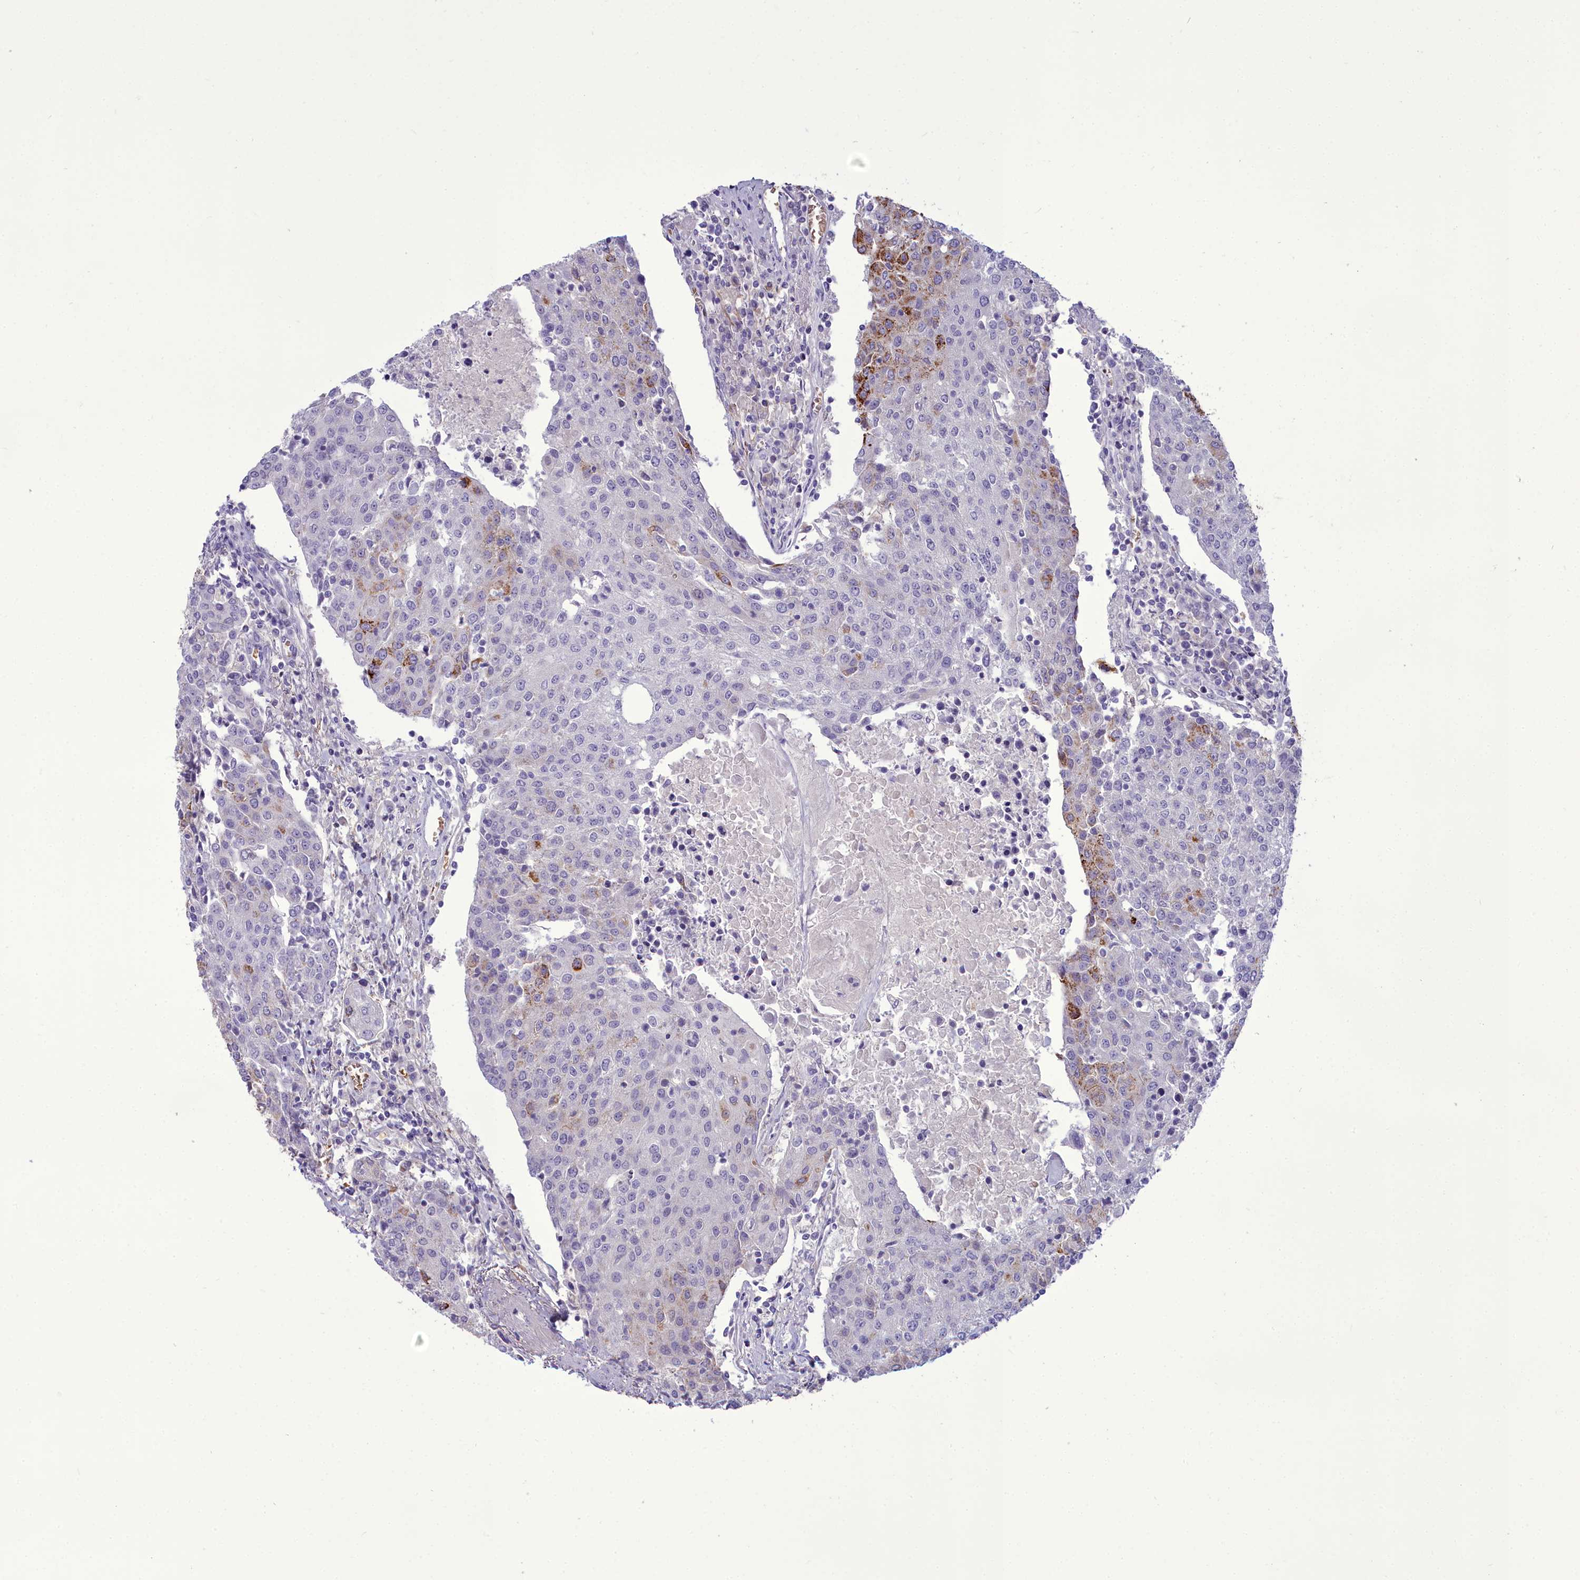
{"staining": {"intensity": "moderate", "quantity": "<25%", "location": "cytoplasmic/membranous"}, "tissue": "urothelial cancer", "cell_type": "Tumor cells", "image_type": "cancer", "snomed": [{"axis": "morphology", "description": "Urothelial carcinoma, High grade"}, {"axis": "topography", "description": "Urinary bladder"}], "caption": "Urothelial carcinoma (high-grade) stained for a protein (brown) shows moderate cytoplasmic/membranous positive staining in about <25% of tumor cells.", "gene": "OSTN", "patient": {"sex": "female", "age": 85}}